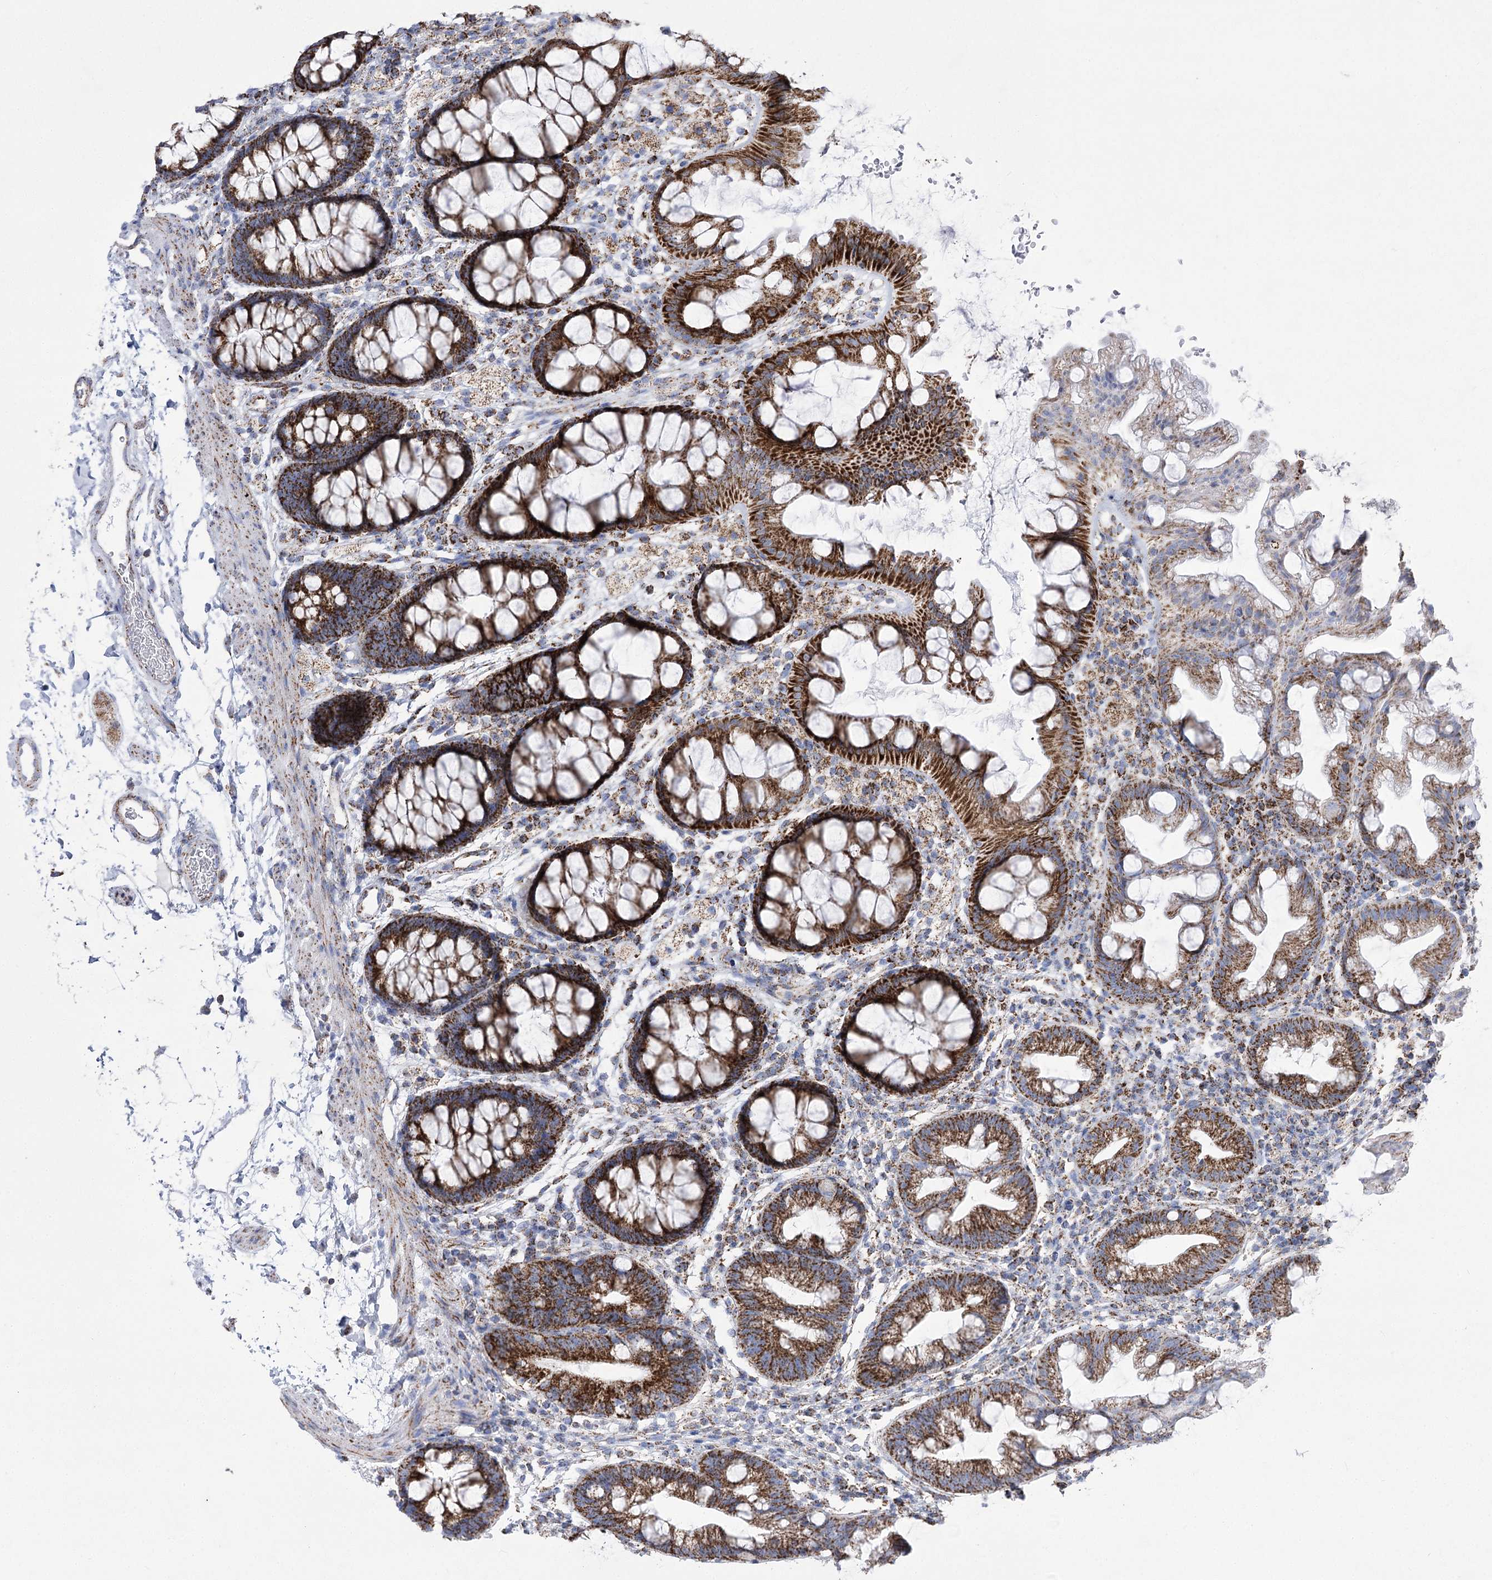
{"staining": {"intensity": "moderate", "quantity": ">75%", "location": "cytoplasmic/membranous"}, "tissue": "colon", "cell_type": "Endothelial cells", "image_type": "normal", "snomed": [{"axis": "morphology", "description": "Normal tissue, NOS"}, {"axis": "topography", "description": "Colon"}], "caption": "IHC of benign human colon exhibits medium levels of moderate cytoplasmic/membranous expression in approximately >75% of endothelial cells.", "gene": "PDHB", "patient": {"sex": "female", "age": 62}}